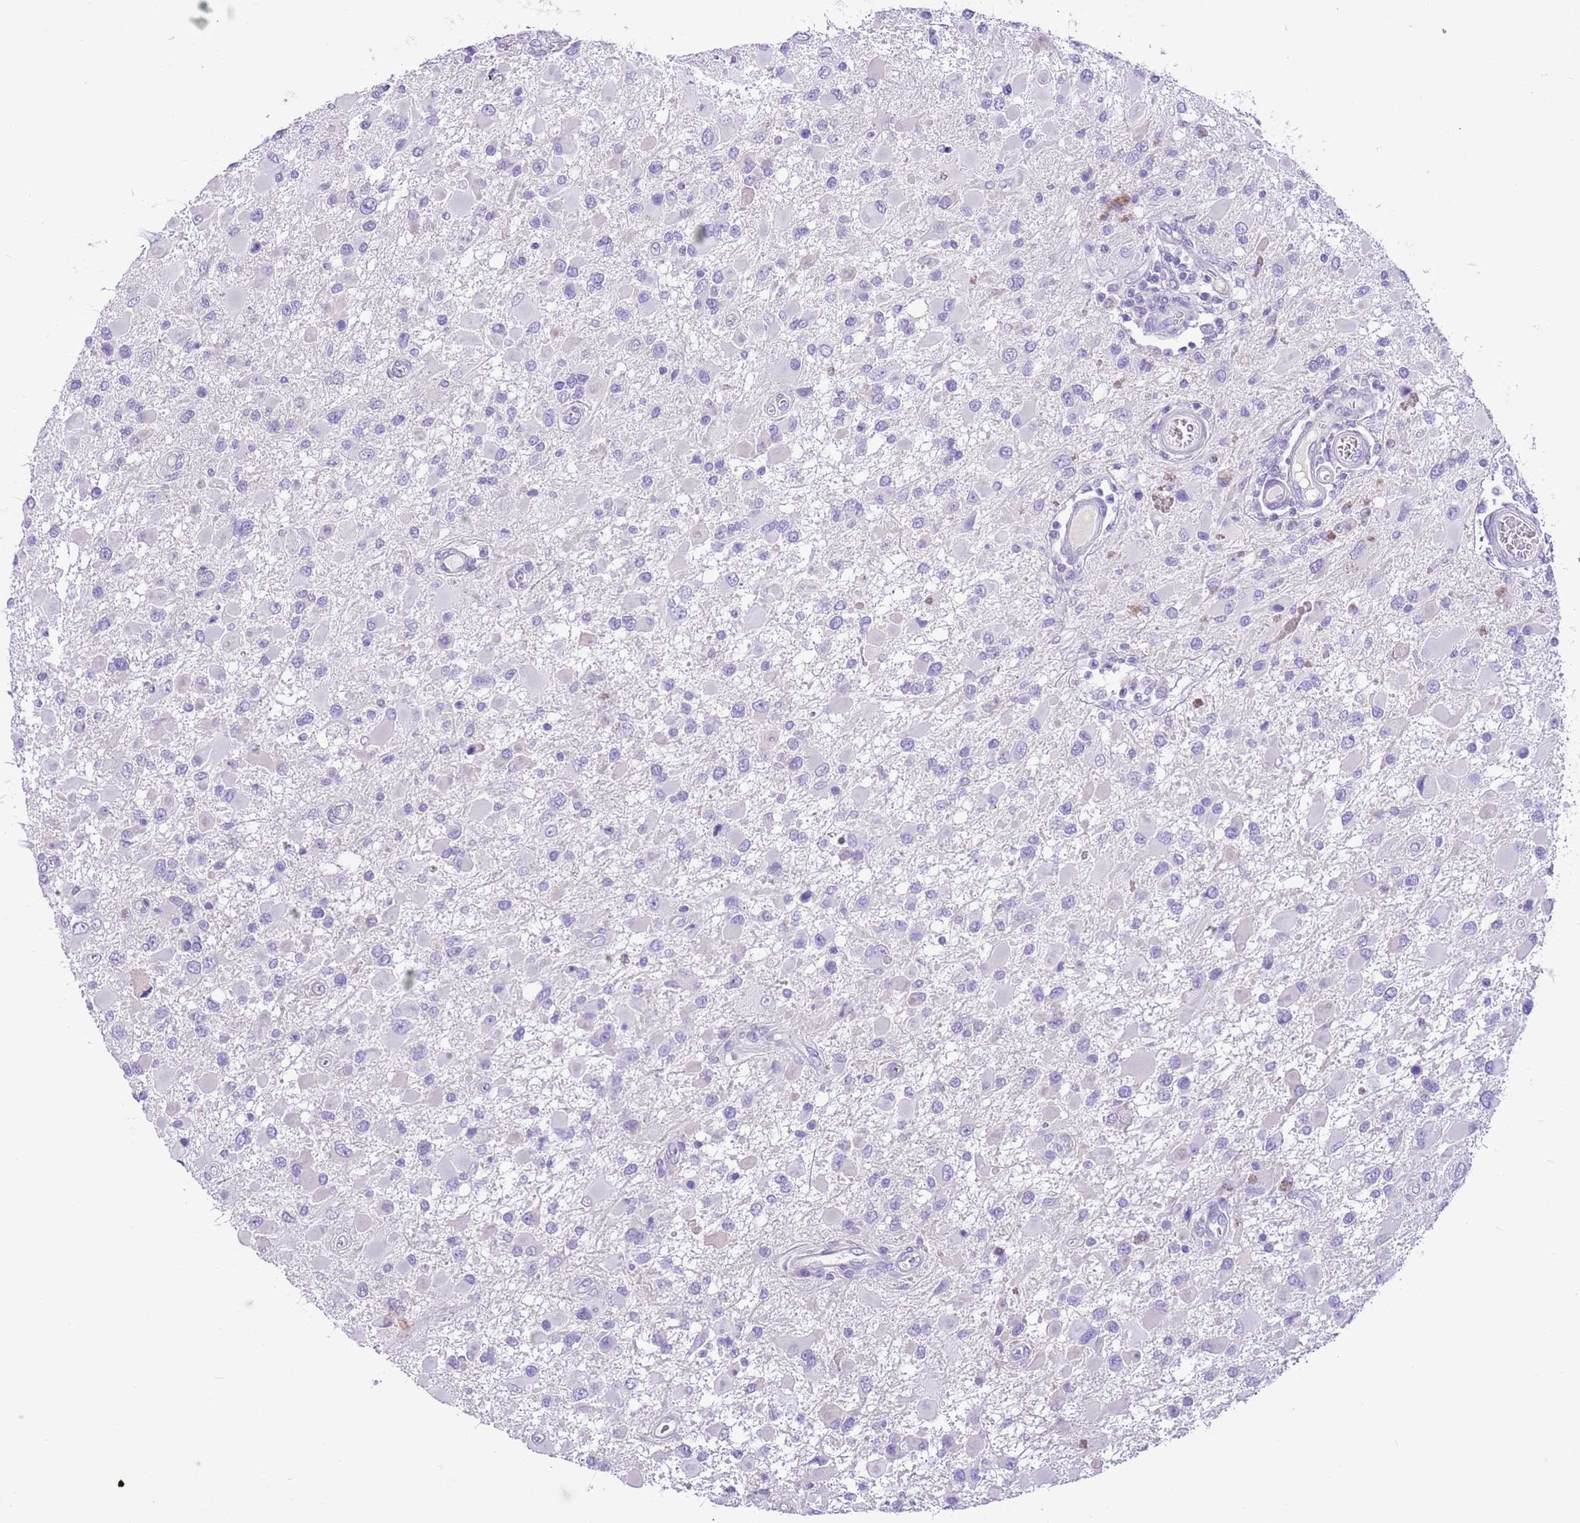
{"staining": {"intensity": "negative", "quantity": "none", "location": "none"}, "tissue": "glioma", "cell_type": "Tumor cells", "image_type": "cancer", "snomed": [{"axis": "morphology", "description": "Glioma, malignant, High grade"}, {"axis": "topography", "description": "Brain"}], "caption": "An immunohistochemistry (IHC) micrograph of glioma is shown. There is no staining in tumor cells of glioma.", "gene": "TBC1D10B", "patient": {"sex": "male", "age": 53}}